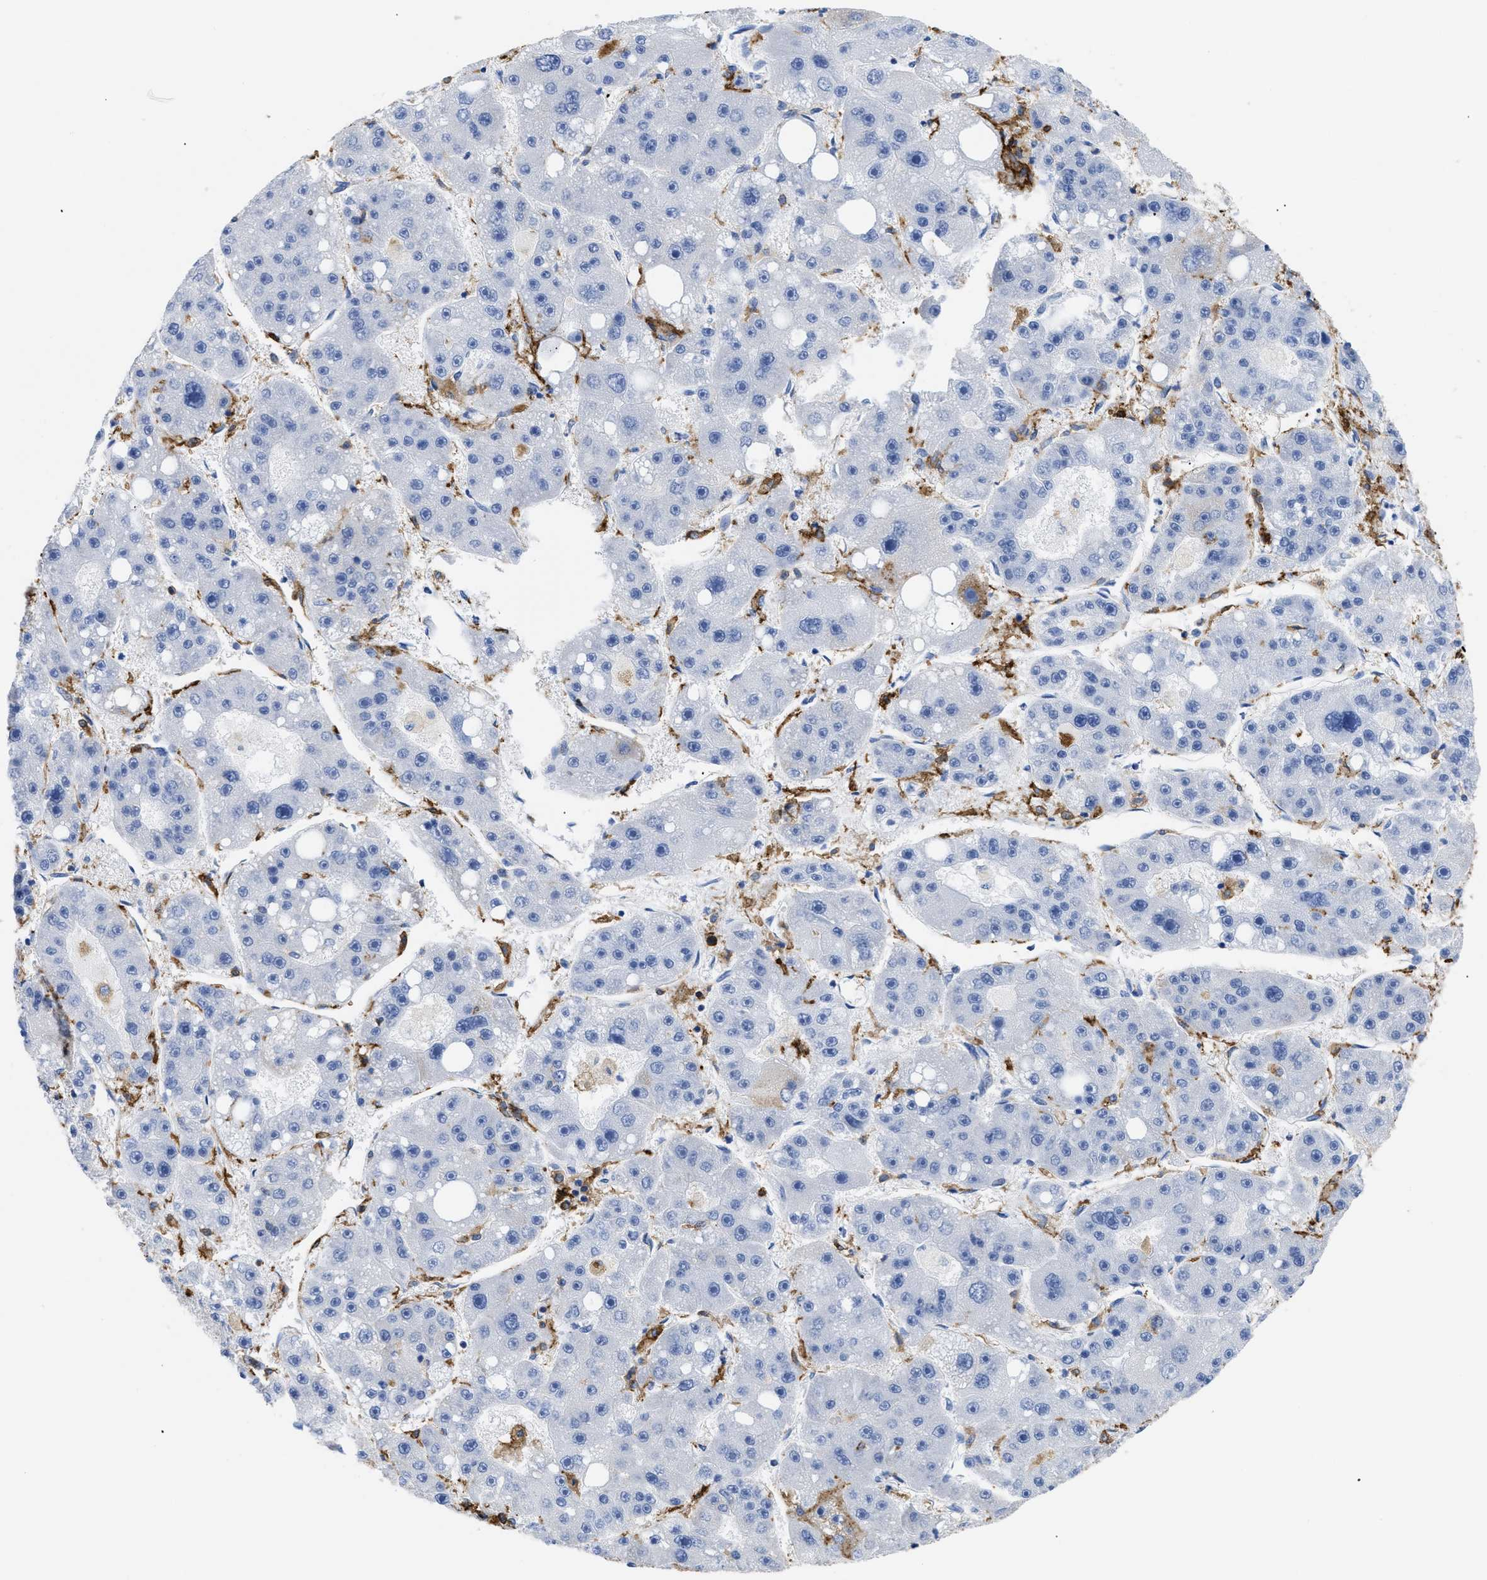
{"staining": {"intensity": "negative", "quantity": "none", "location": "none"}, "tissue": "liver cancer", "cell_type": "Tumor cells", "image_type": "cancer", "snomed": [{"axis": "morphology", "description": "Carcinoma, Hepatocellular, NOS"}, {"axis": "topography", "description": "Liver"}], "caption": "High power microscopy image of an immunohistochemistry (IHC) photomicrograph of liver cancer, revealing no significant staining in tumor cells. Nuclei are stained in blue.", "gene": "HLA-DPA1", "patient": {"sex": "female", "age": 61}}